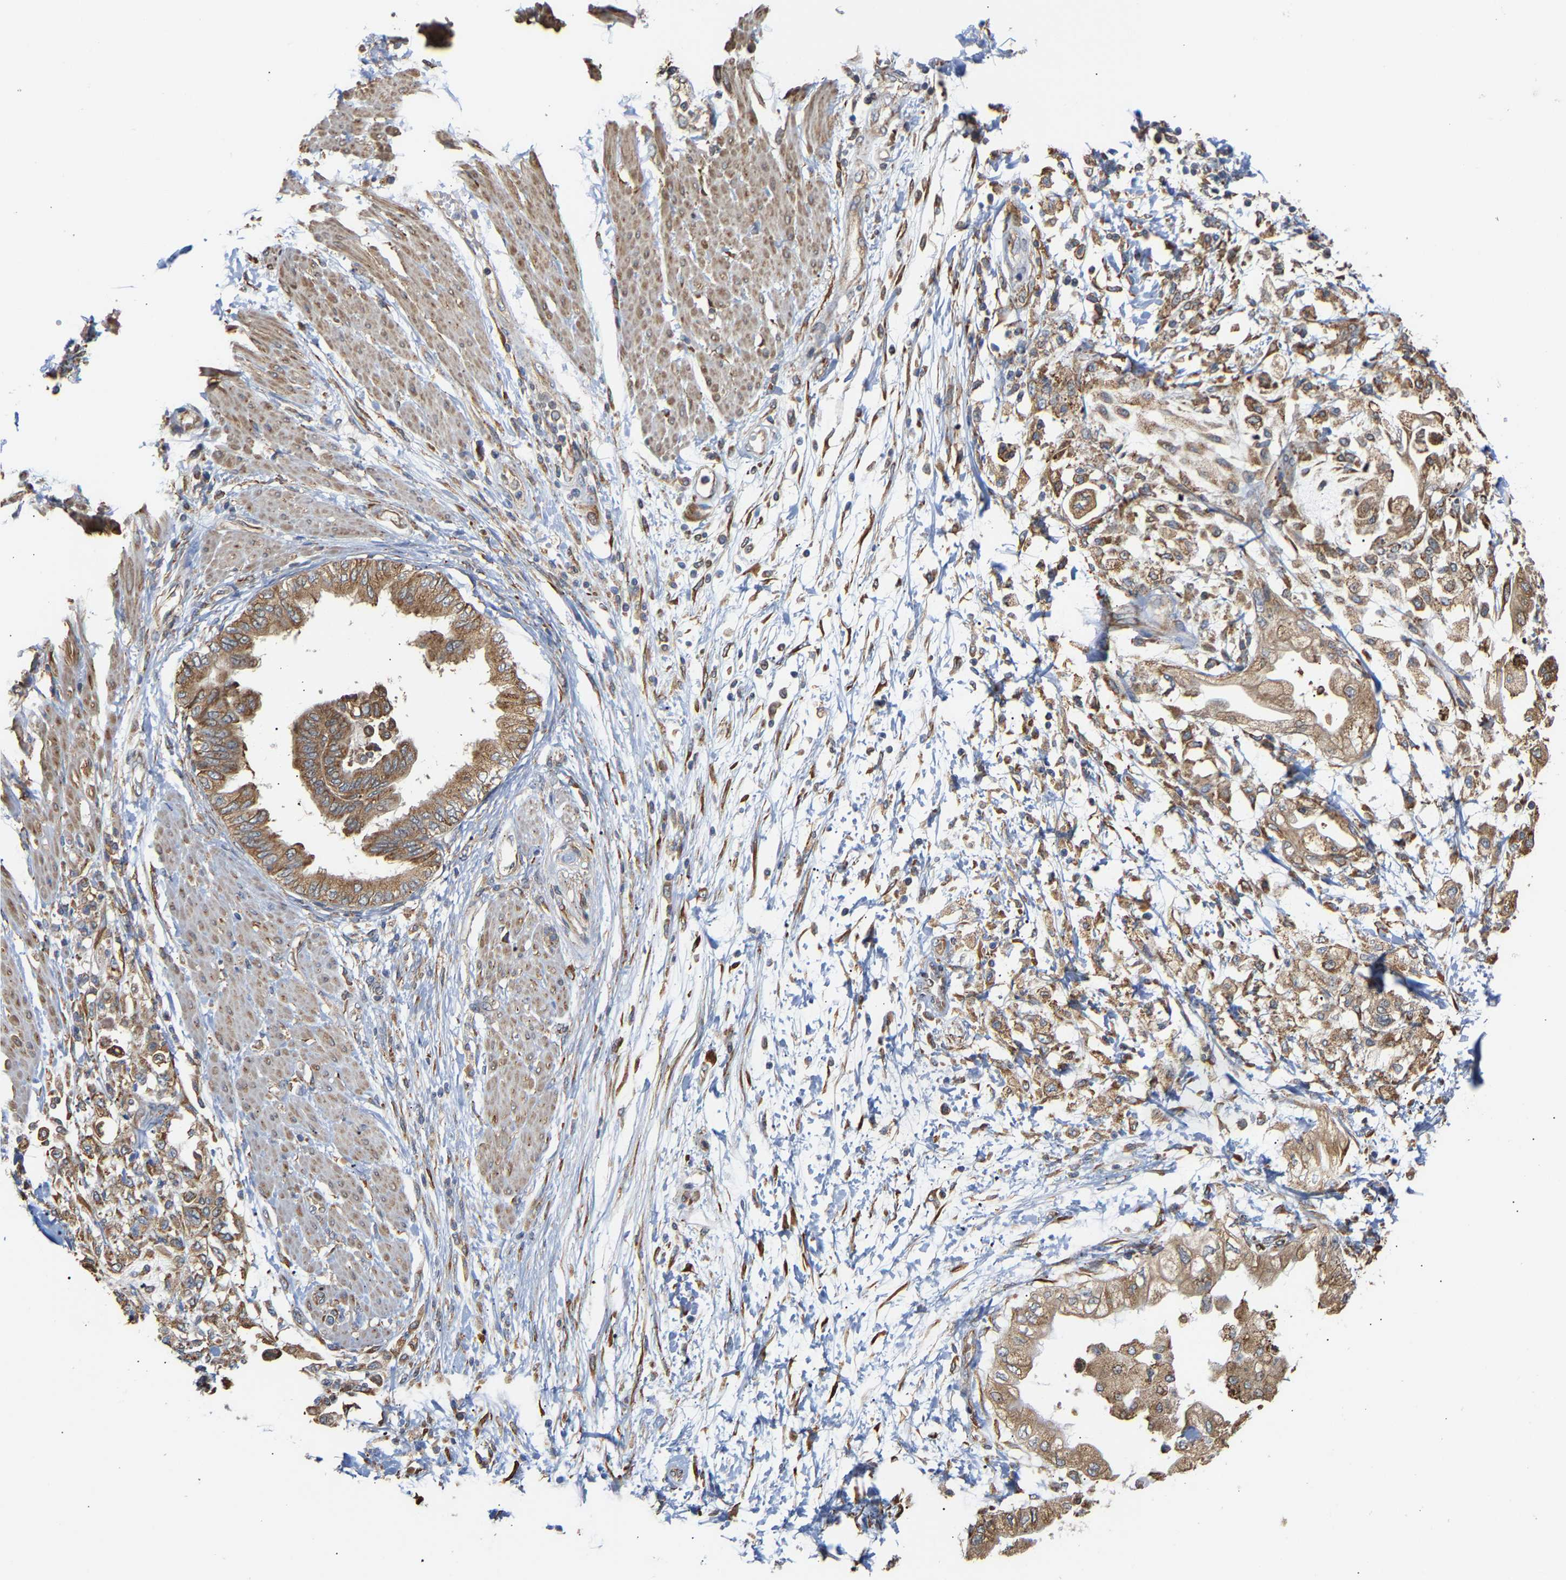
{"staining": {"intensity": "negative", "quantity": "none", "location": "none"}, "tissue": "adipose tissue", "cell_type": "Adipocytes", "image_type": "normal", "snomed": [{"axis": "morphology", "description": "Normal tissue, NOS"}, {"axis": "morphology", "description": "Adenocarcinoma, NOS"}, {"axis": "topography", "description": "Duodenum"}, {"axis": "topography", "description": "Peripheral nerve tissue"}], "caption": "Adipose tissue was stained to show a protein in brown. There is no significant expression in adipocytes. Brightfield microscopy of immunohistochemistry (IHC) stained with DAB (brown) and hematoxylin (blue), captured at high magnification.", "gene": "ARAP1", "patient": {"sex": "female", "age": 60}}